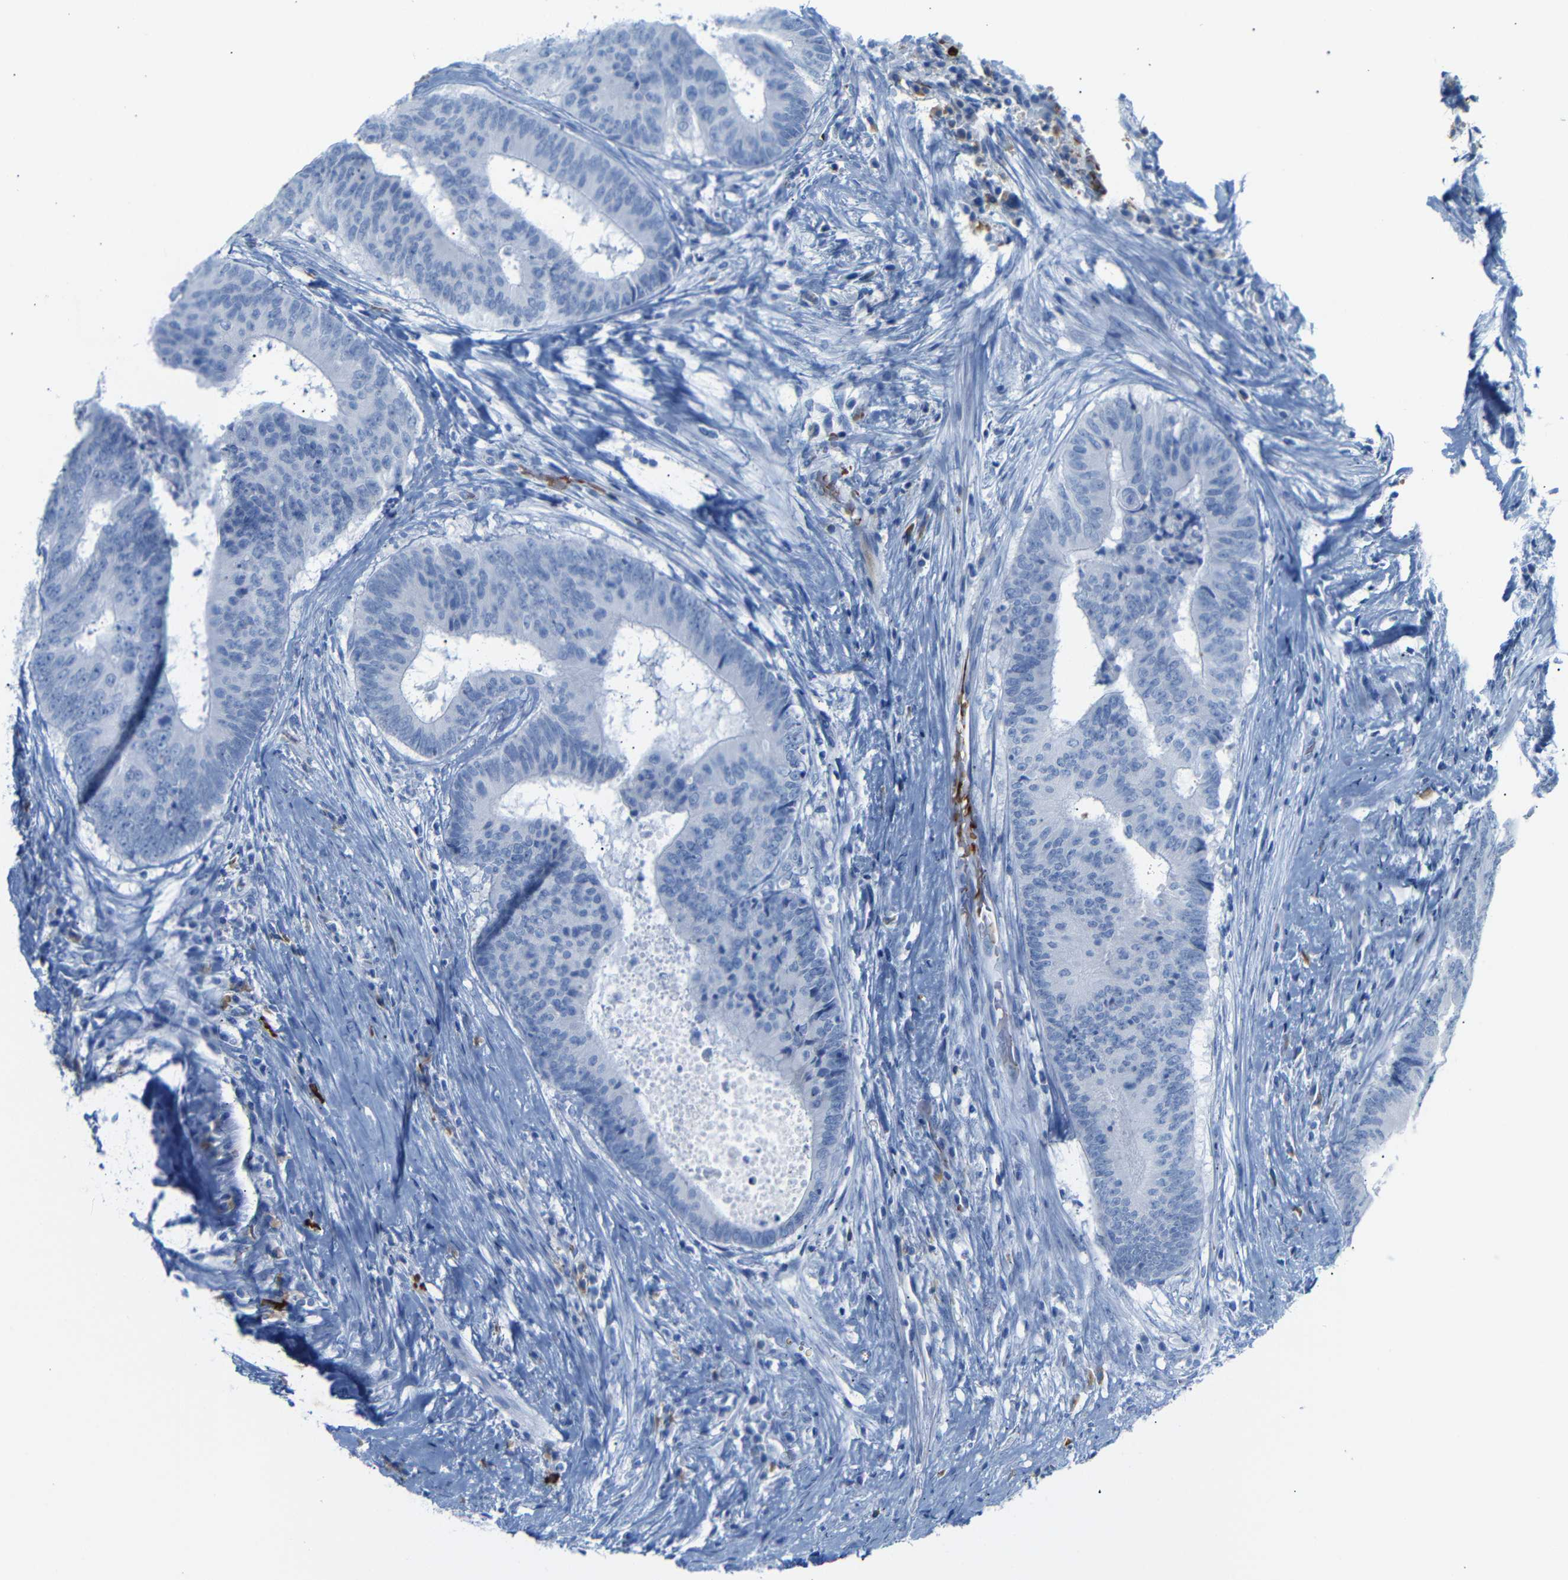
{"staining": {"intensity": "negative", "quantity": "none", "location": "none"}, "tissue": "colorectal cancer", "cell_type": "Tumor cells", "image_type": "cancer", "snomed": [{"axis": "morphology", "description": "Adenocarcinoma, NOS"}, {"axis": "topography", "description": "Rectum"}], "caption": "The micrograph shows no significant expression in tumor cells of adenocarcinoma (colorectal). (DAB immunohistochemistry, high magnification).", "gene": "ERVMER34-1", "patient": {"sex": "male", "age": 72}}